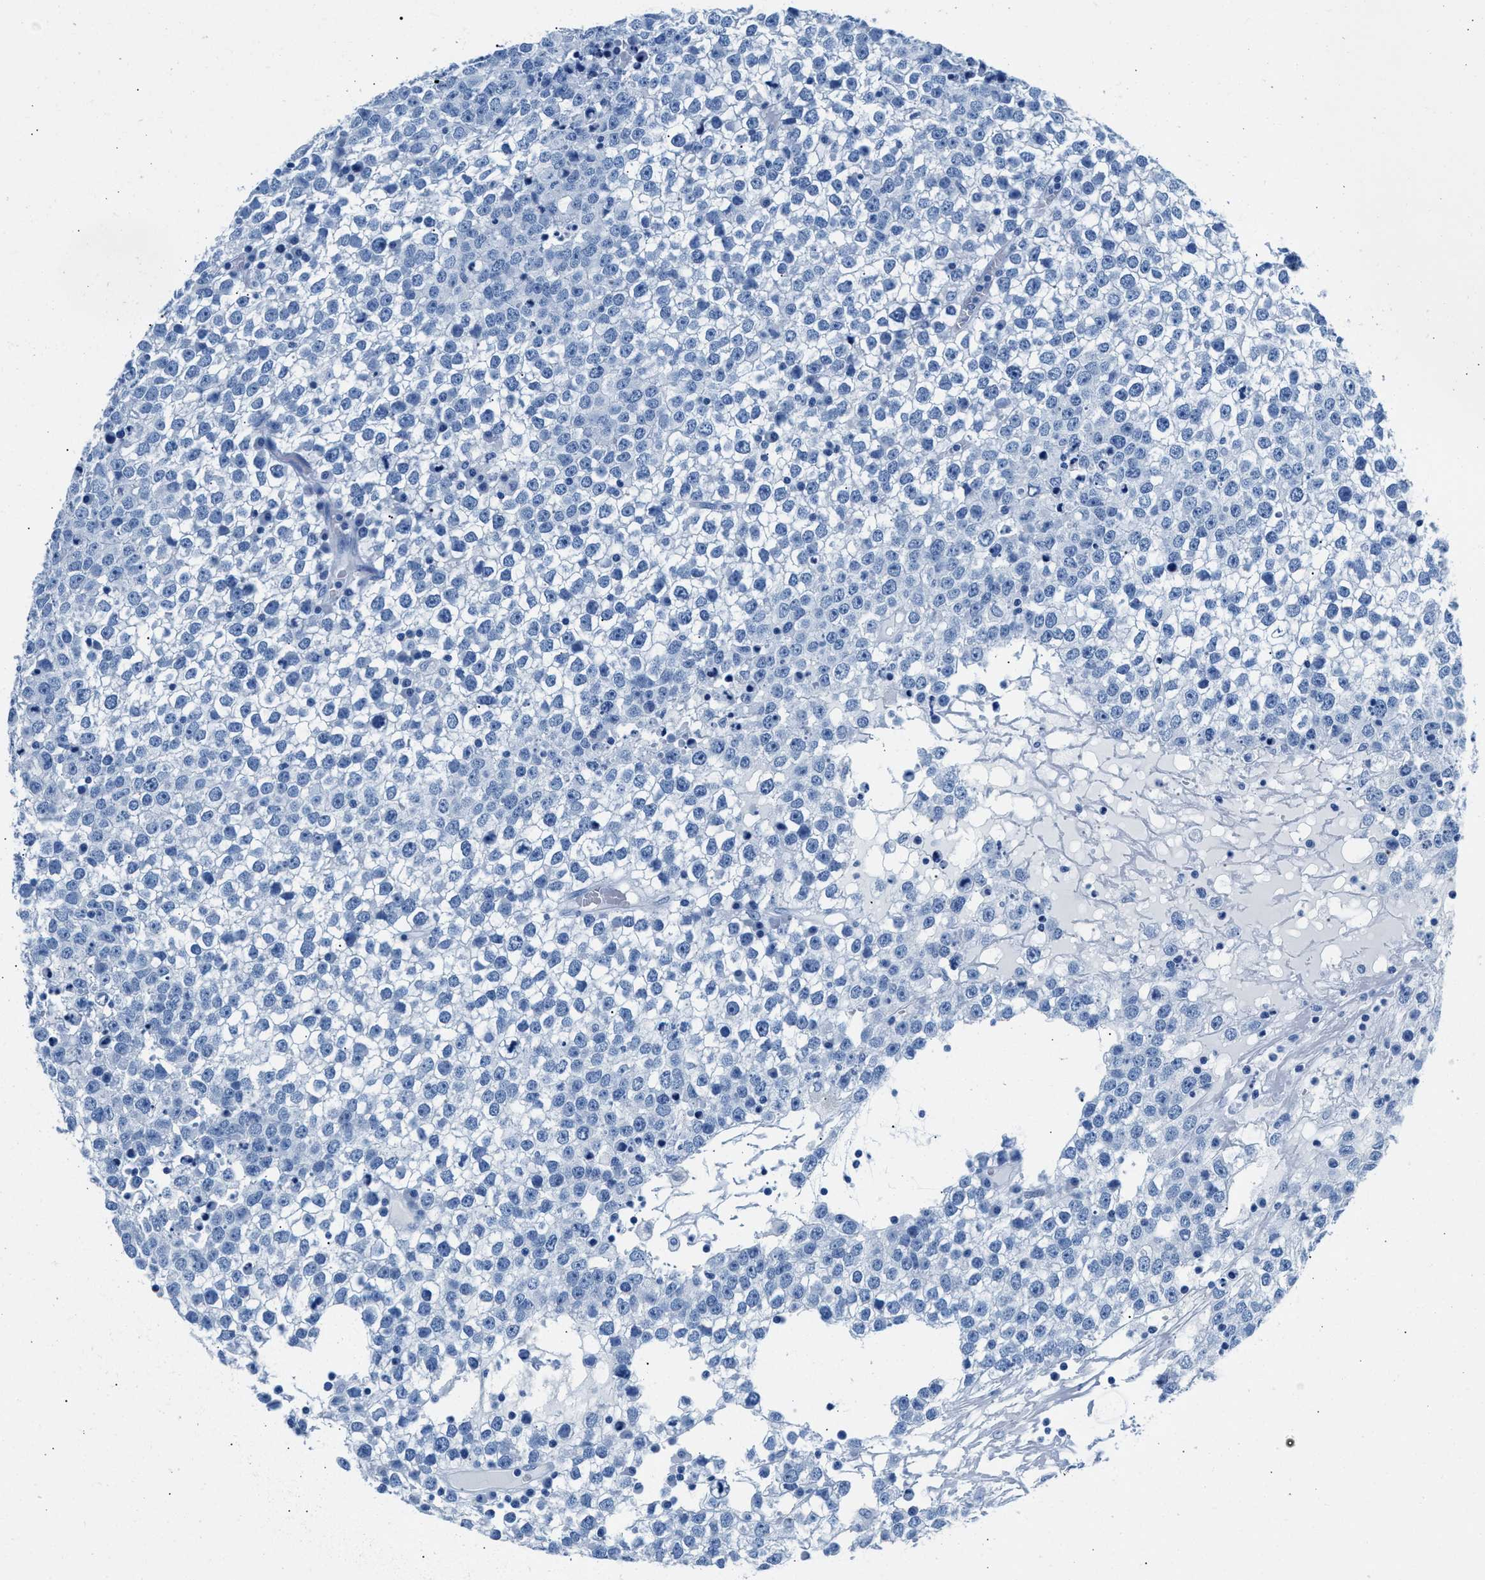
{"staining": {"intensity": "negative", "quantity": "none", "location": "none"}, "tissue": "testis cancer", "cell_type": "Tumor cells", "image_type": "cancer", "snomed": [{"axis": "morphology", "description": "Seminoma, NOS"}, {"axis": "topography", "description": "Testis"}], "caption": "Protein analysis of testis cancer (seminoma) exhibits no significant positivity in tumor cells.", "gene": "CPS1", "patient": {"sex": "male", "age": 65}}